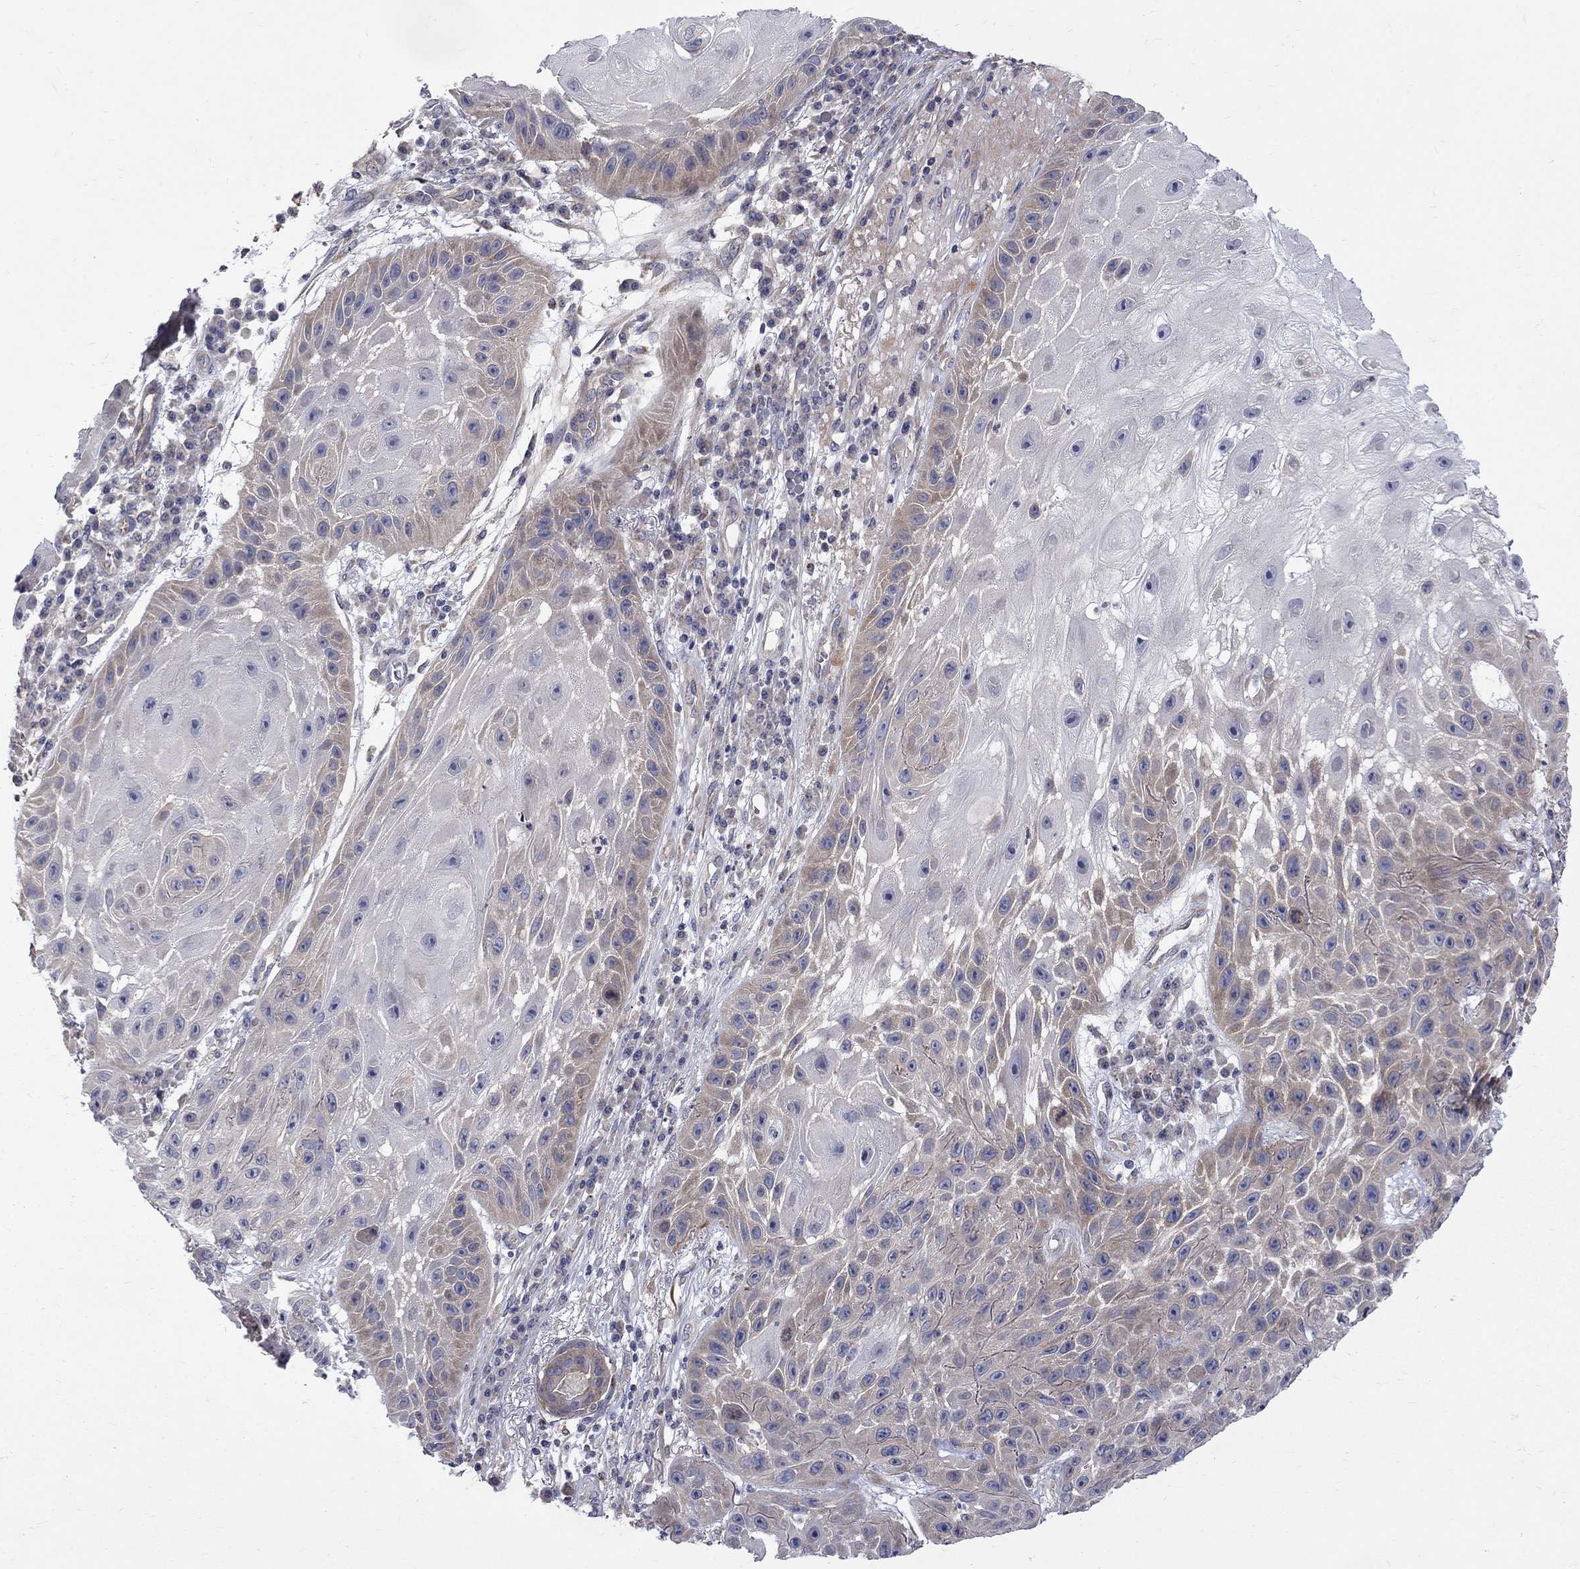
{"staining": {"intensity": "weak", "quantity": "<25%", "location": "cytoplasmic/membranous"}, "tissue": "skin cancer", "cell_type": "Tumor cells", "image_type": "cancer", "snomed": [{"axis": "morphology", "description": "Normal tissue, NOS"}, {"axis": "morphology", "description": "Squamous cell carcinoma, NOS"}, {"axis": "topography", "description": "Skin"}], "caption": "A photomicrograph of squamous cell carcinoma (skin) stained for a protein shows no brown staining in tumor cells.", "gene": "SH2B1", "patient": {"sex": "male", "age": 79}}